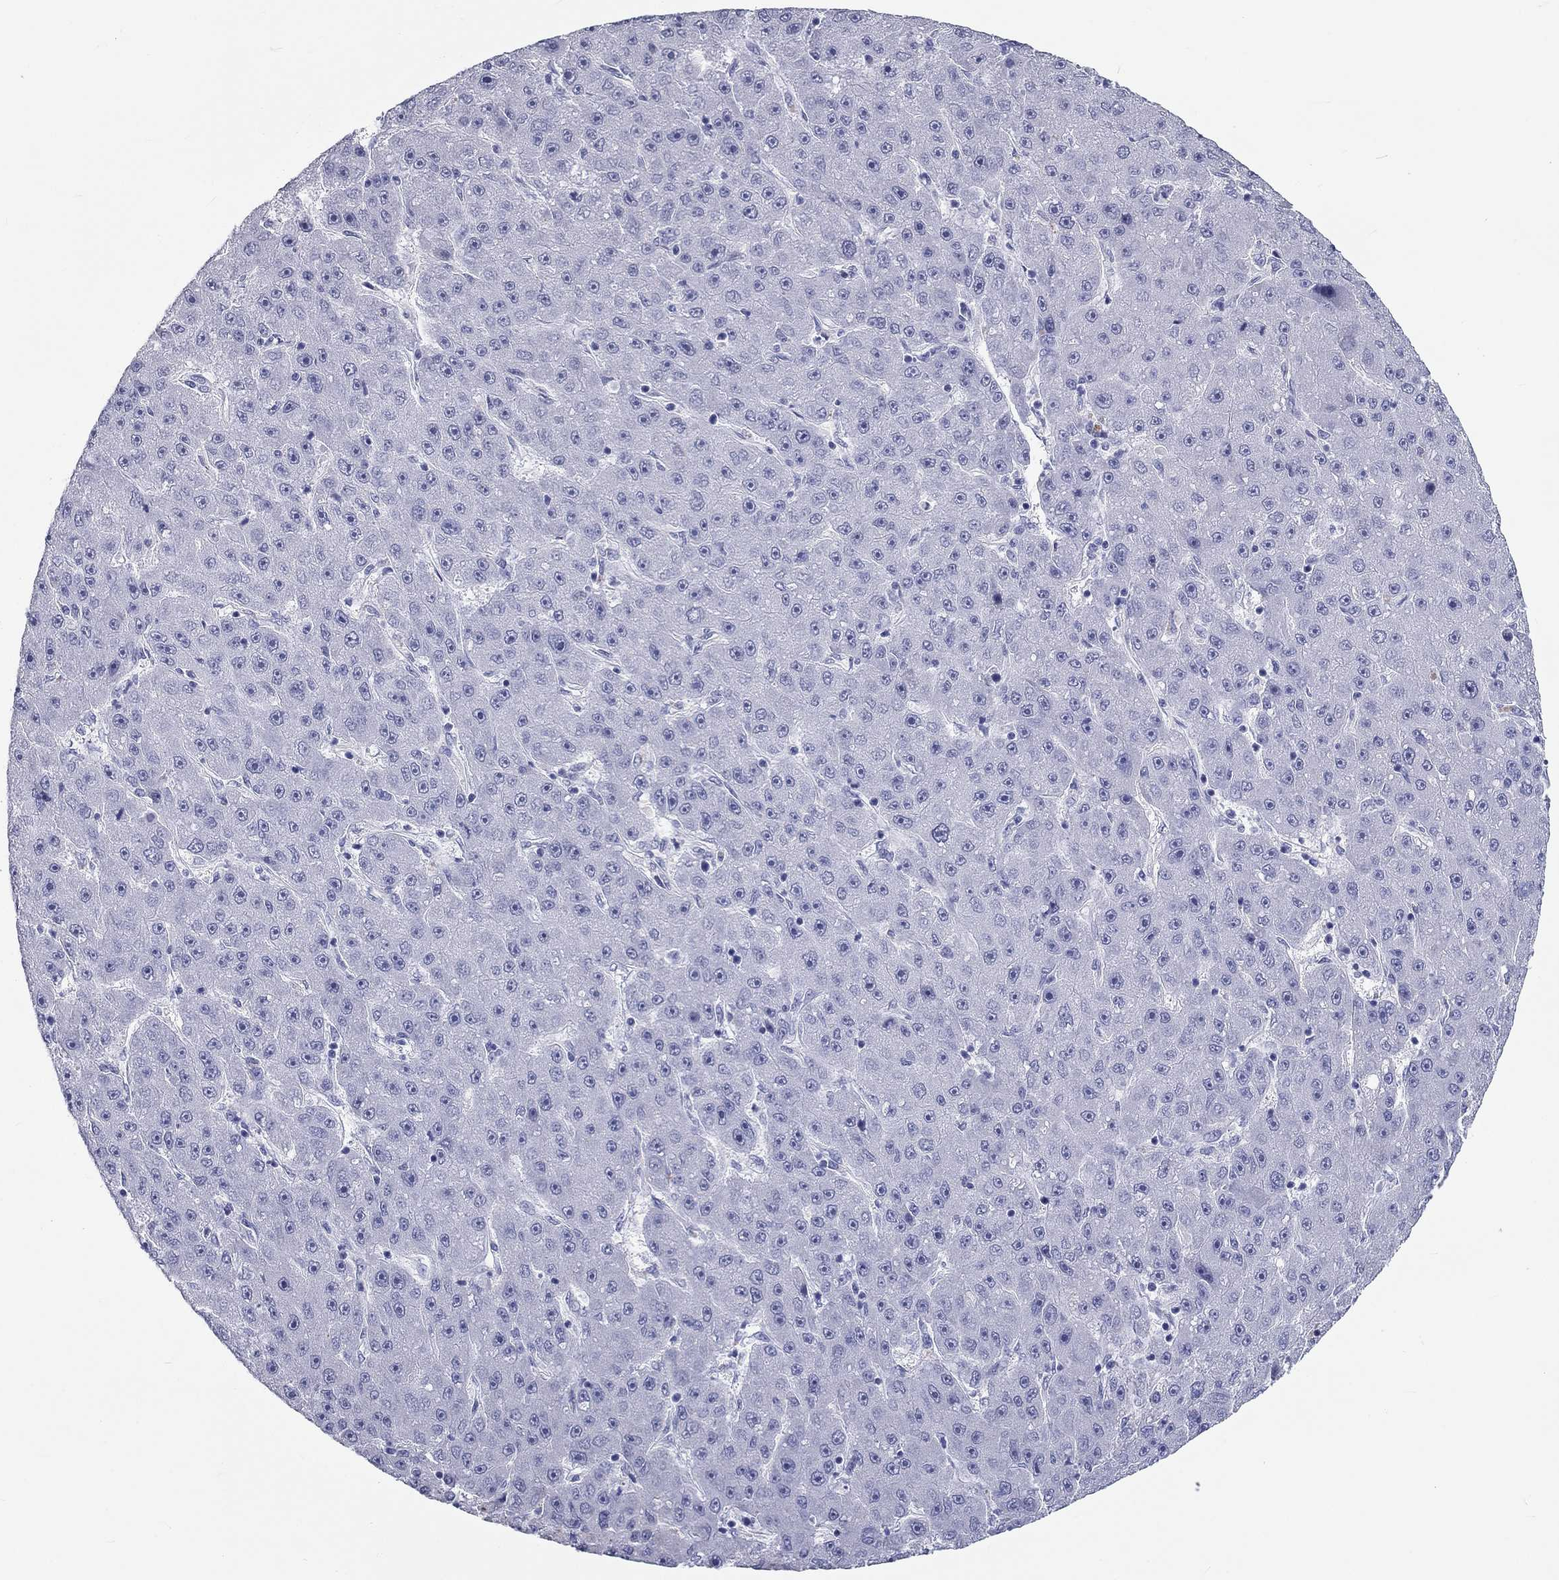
{"staining": {"intensity": "negative", "quantity": "none", "location": "none"}, "tissue": "liver cancer", "cell_type": "Tumor cells", "image_type": "cancer", "snomed": [{"axis": "morphology", "description": "Carcinoma, Hepatocellular, NOS"}, {"axis": "topography", "description": "Liver"}], "caption": "Tumor cells show no significant expression in hepatocellular carcinoma (liver).", "gene": "DNALI1", "patient": {"sex": "male", "age": 67}}